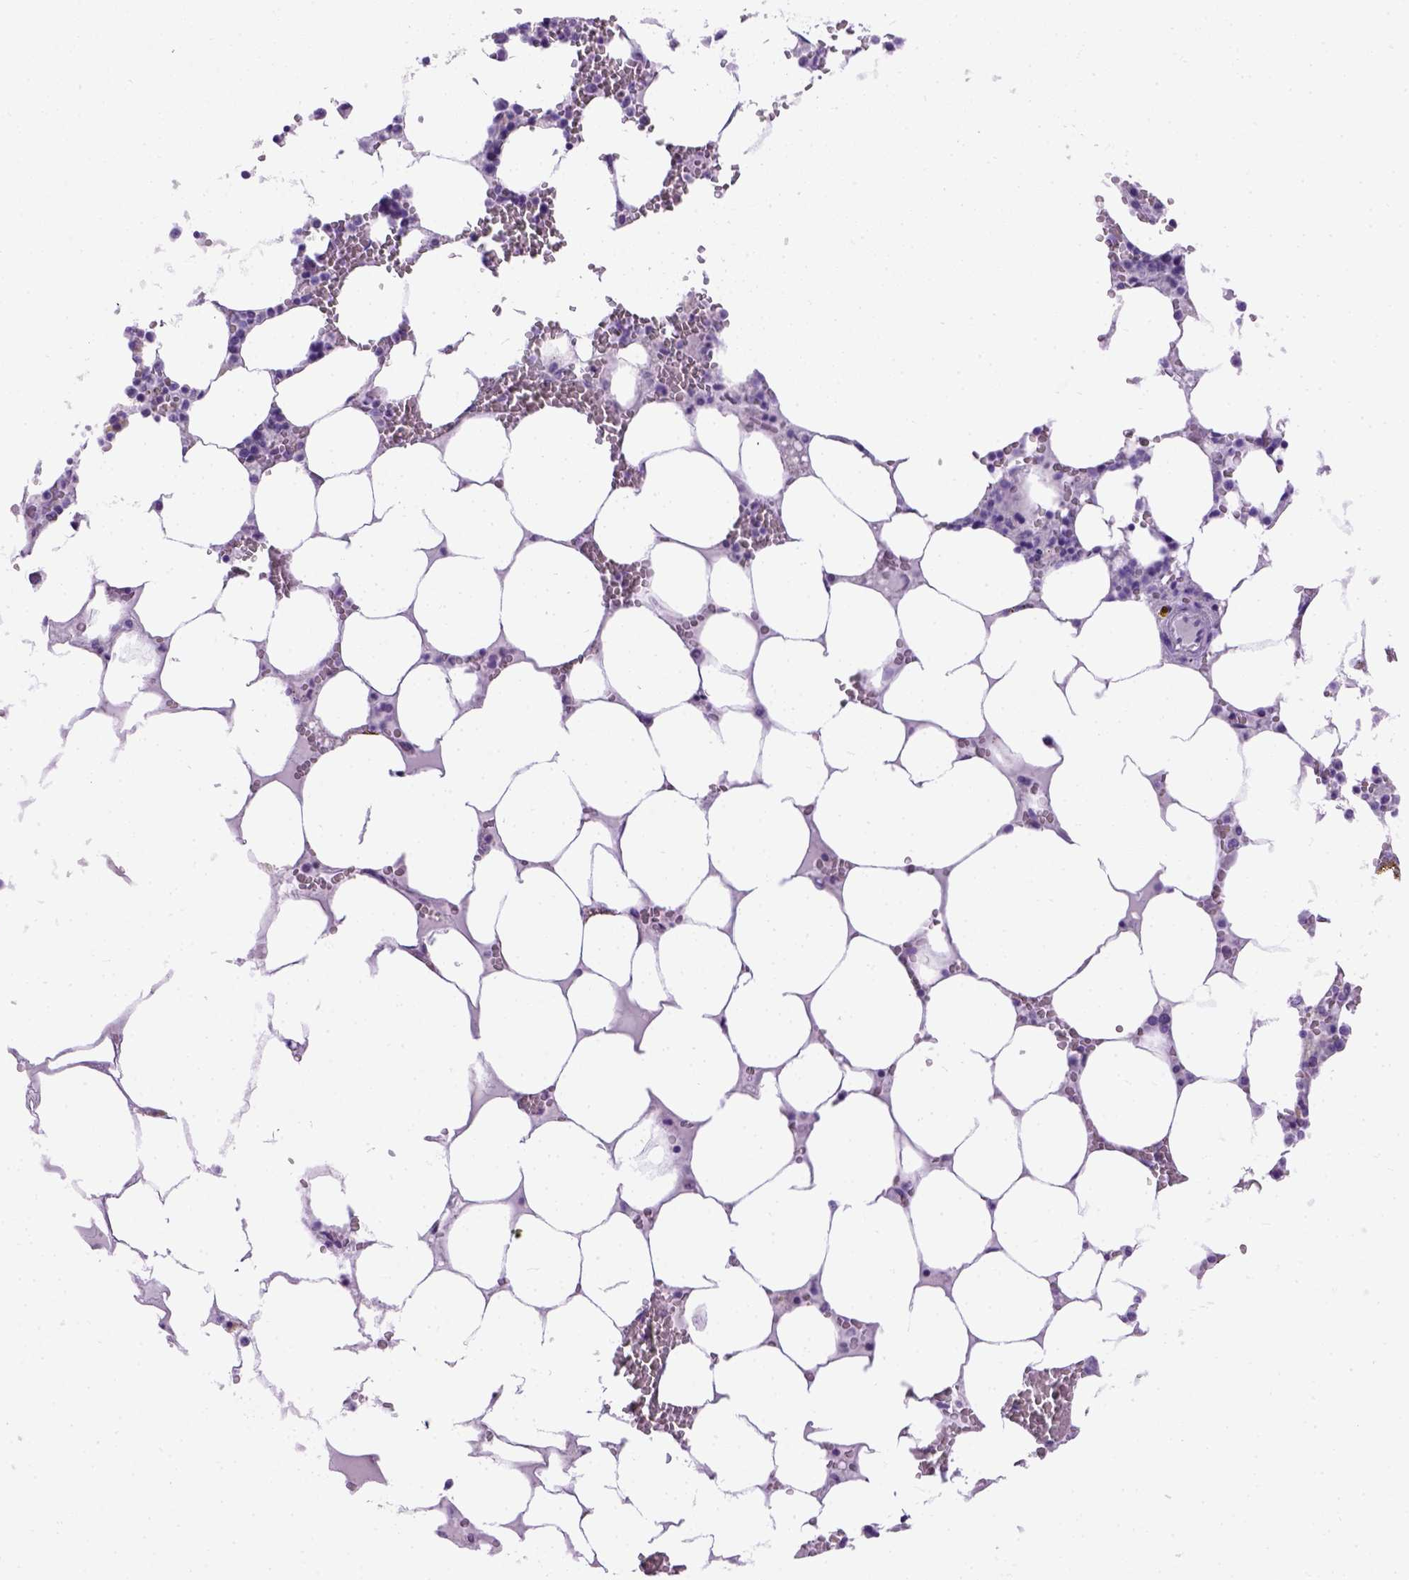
{"staining": {"intensity": "negative", "quantity": "none", "location": "none"}, "tissue": "bone marrow", "cell_type": "Hematopoietic cells", "image_type": "normal", "snomed": [{"axis": "morphology", "description": "Normal tissue, NOS"}, {"axis": "topography", "description": "Bone marrow"}], "caption": "High magnification brightfield microscopy of unremarkable bone marrow stained with DAB (3,3'-diaminobenzidine) (brown) and counterstained with hematoxylin (blue): hematopoietic cells show no significant positivity.", "gene": "CYP24A1", "patient": {"sex": "male", "age": 64}}